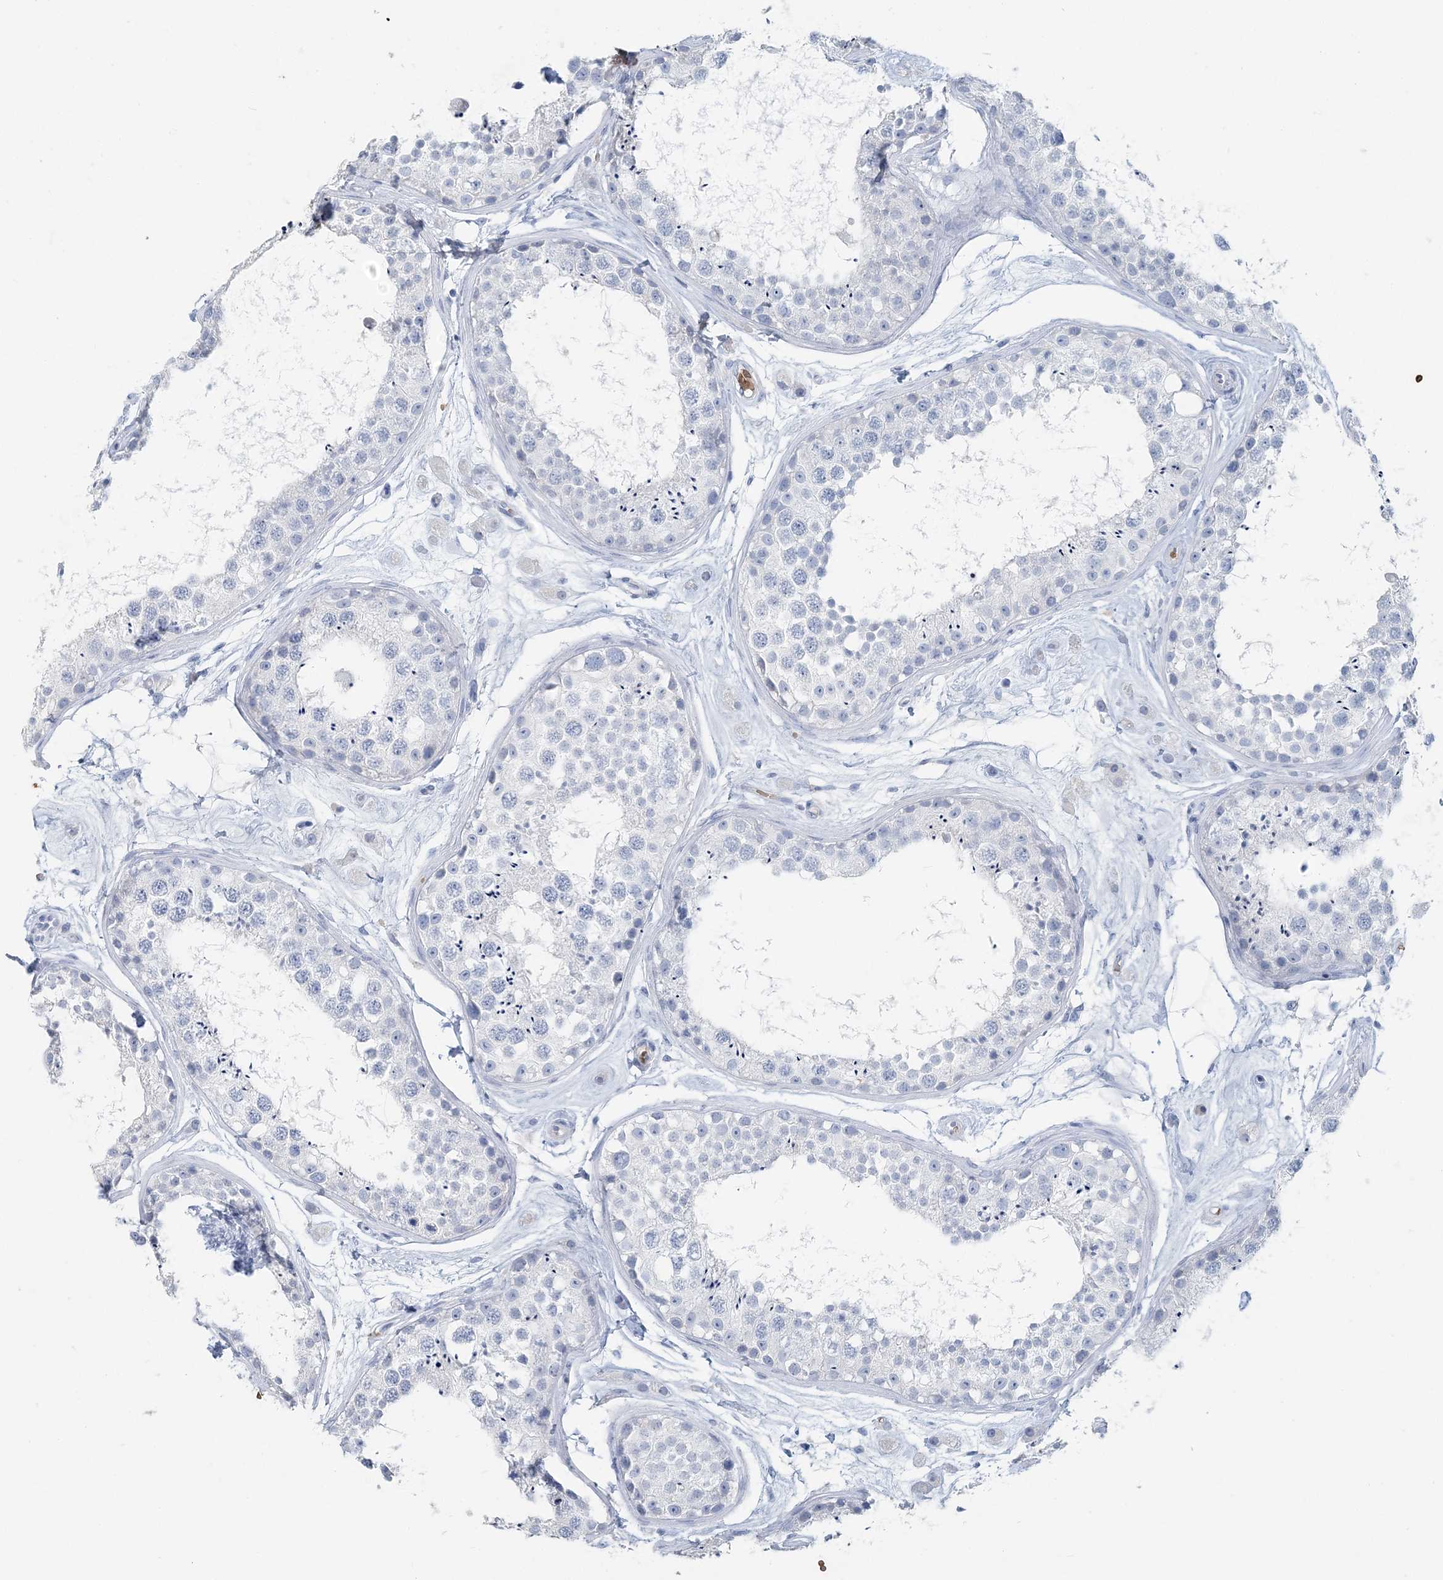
{"staining": {"intensity": "negative", "quantity": "none", "location": "none"}, "tissue": "testis", "cell_type": "Cells in seminiferous ducts", "image_type": "normal", "snomed": [{"axis": "morphology", "description": "Normal tissue, NOS"}, {"axis": "topography", "description": "Testis"}], "caption": "IHC image of normal human testis stained for a protein (brown), which reveals no expression in cells in seminiferous ducts.", "gene": "HBD", "patient": {"sex": "male", "age": 25}}